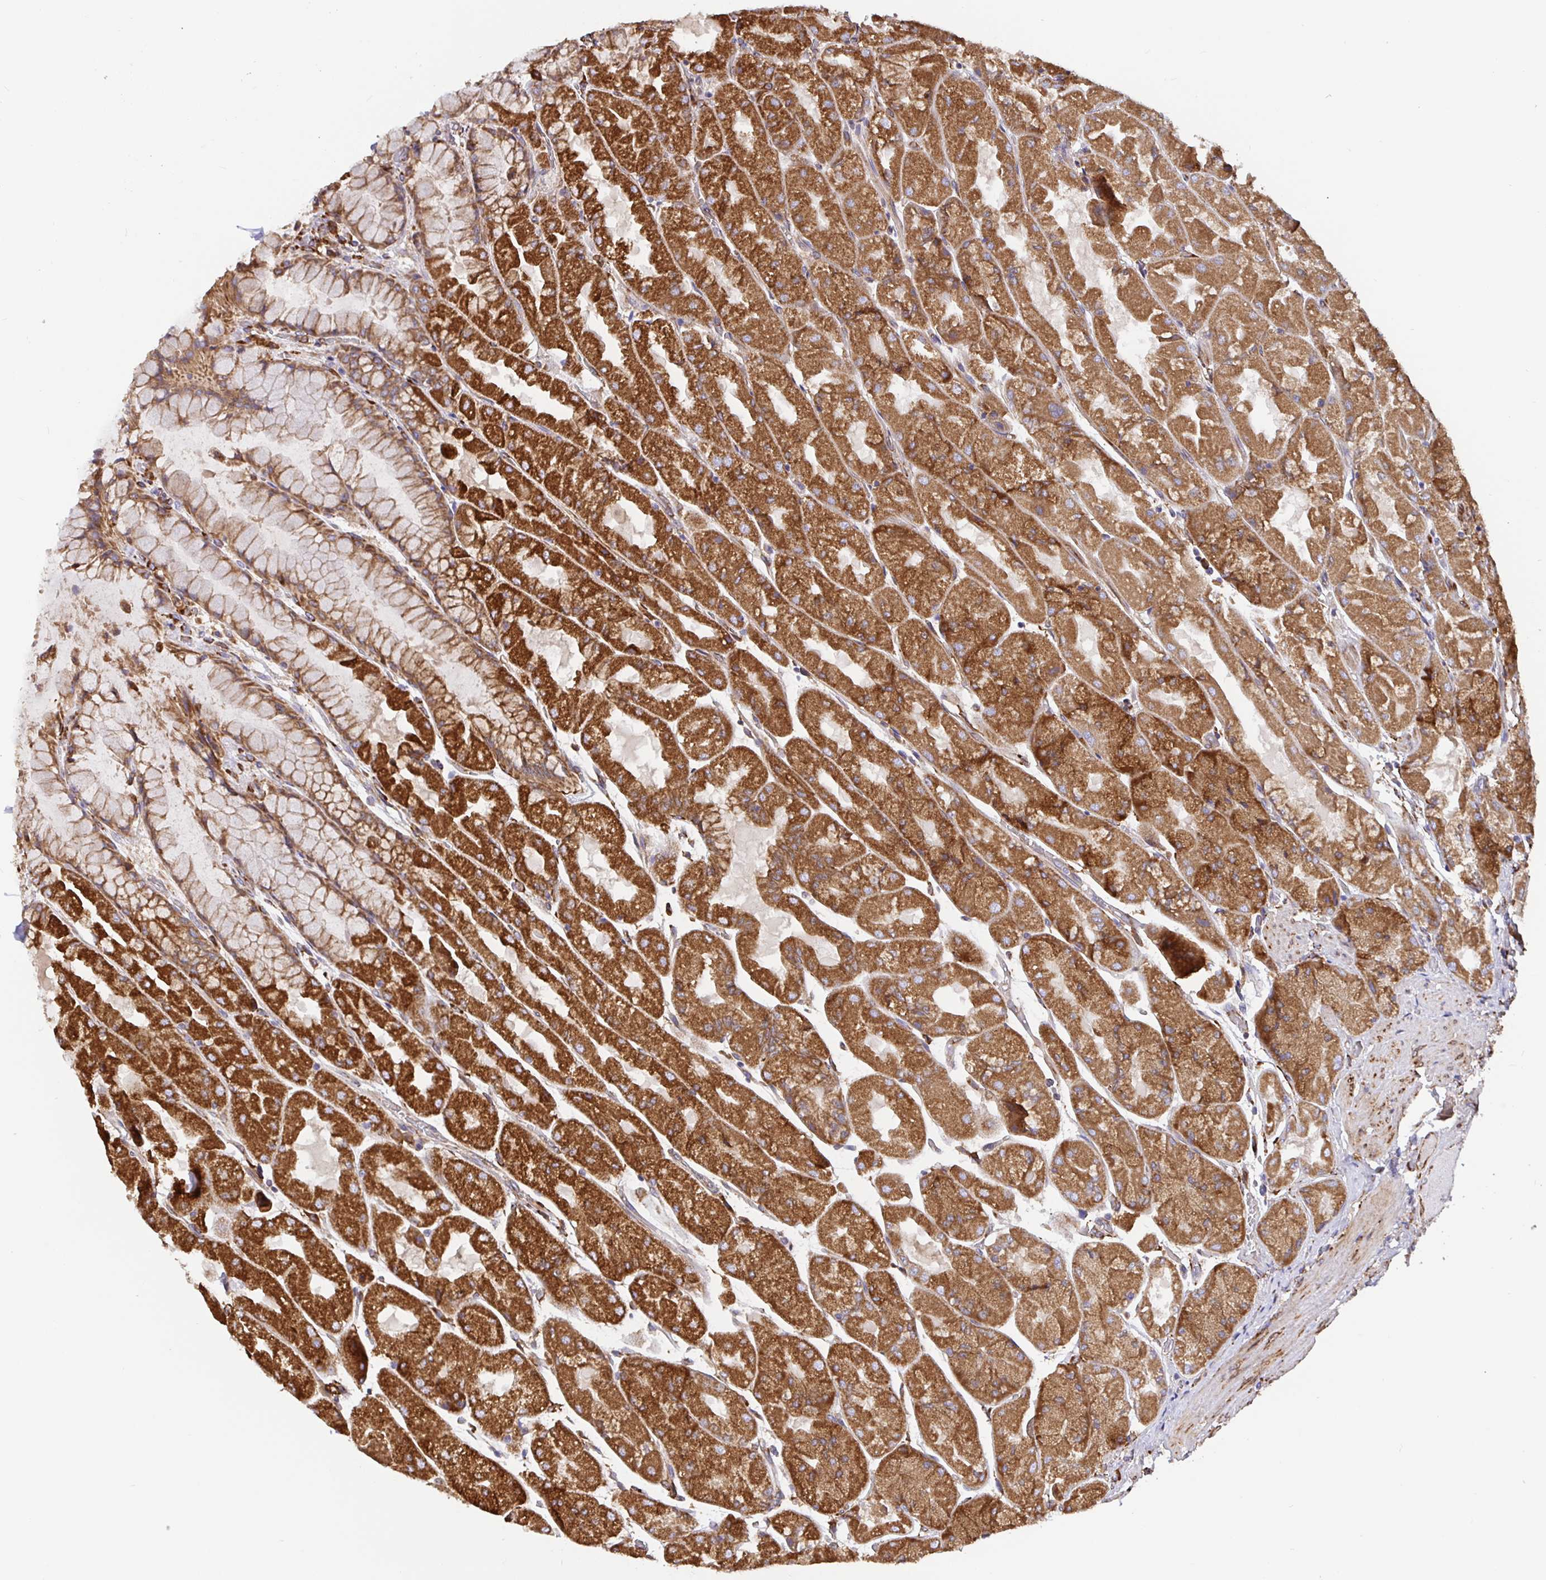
{"staining": {"intensity": "strong", "quantity": ">75%", "location": "cytoplasmic/membranous"}, "tissue": "stomach", "cell_type": "Glandular cells", "image_type": "normal", "snomed": [{"axis": "morphology", "description": "Normal tissue, NOS"}, {"axis": "topography", "description": "Stomach"}], "caption": "Glandular cells reveal high levels of strong cytoplasmic/membranous positivity in about >75% of cells in unremarkable stomach.", "gene": "MAOA", "patient": {"sex": "female", "age": 61}}